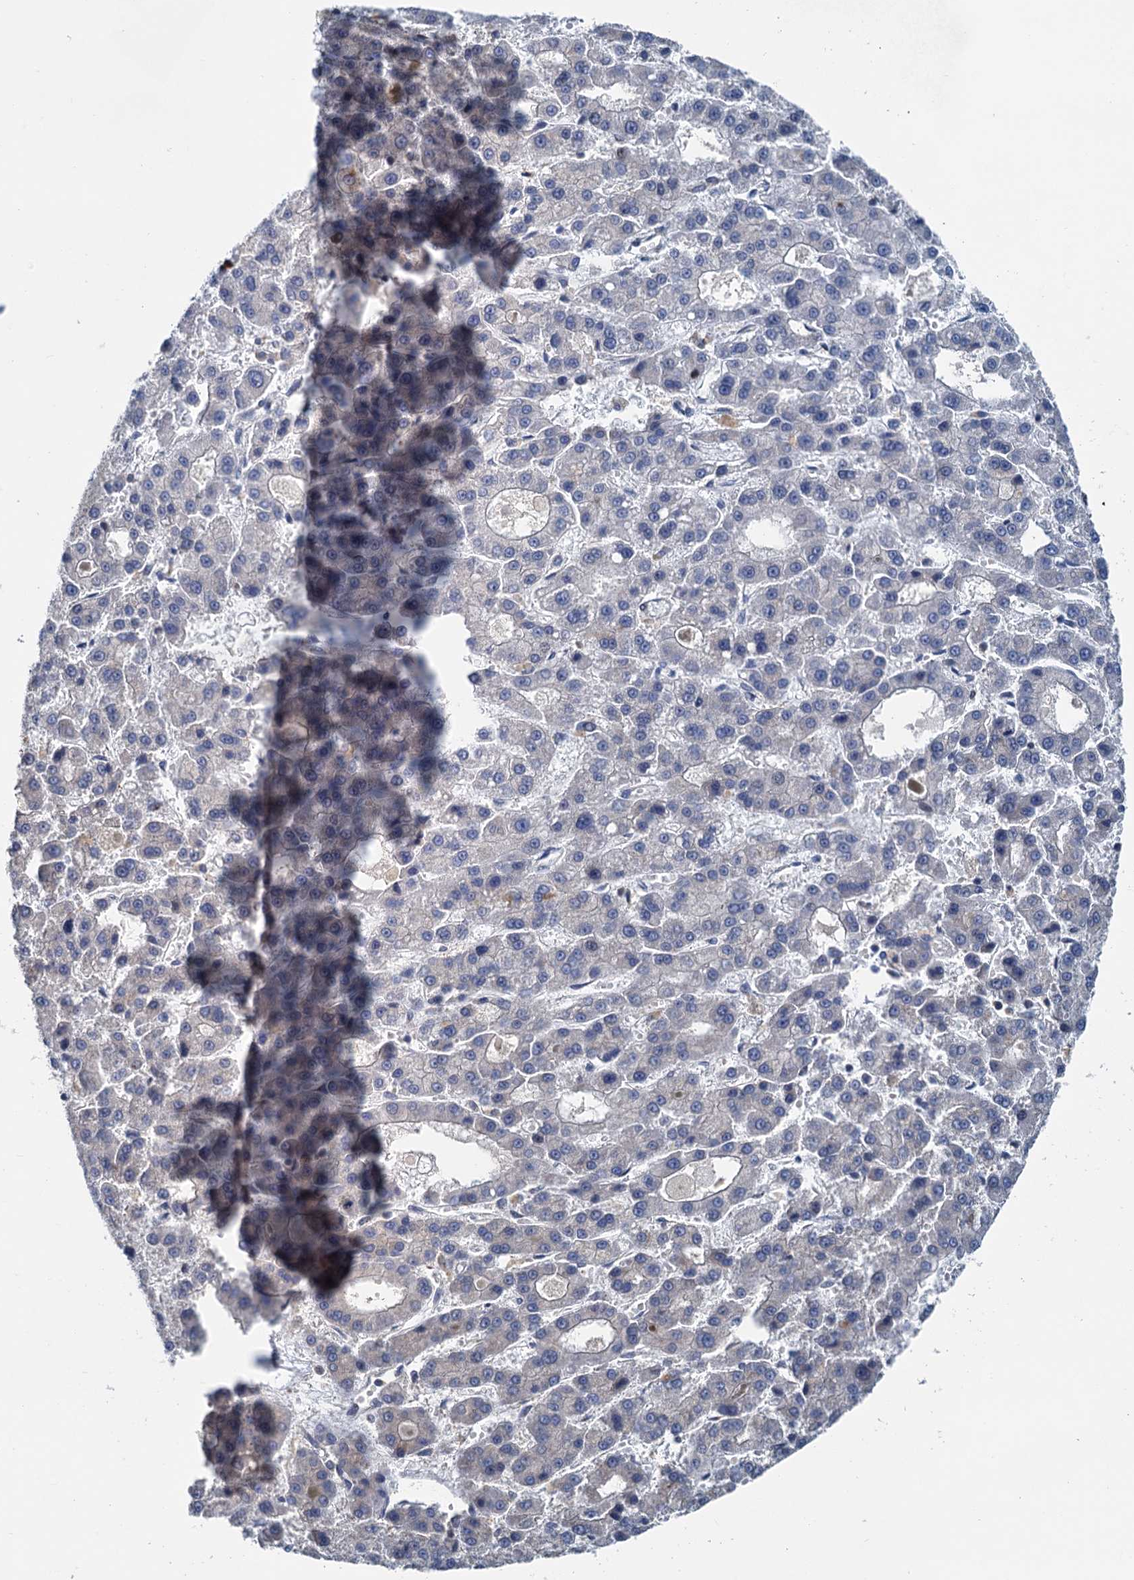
{"staining": {"intensity": "negative", "quantity": "none", "location": "none"}, "tissue": "liver cancer", "cell_type": "Tumor cells", "image_type": "cancer", "snomed": [{"axis": "morphology", "description": "Carcinoma, Hepatocellular, NOS"}, {"axis": "topography", "description": "Liver"}], "caption": "The micrograph displays no significant positivity in tumor cells of liver cancer.", "gene": "TEDC1", "patient": {"sex": "male", "age": 70}}